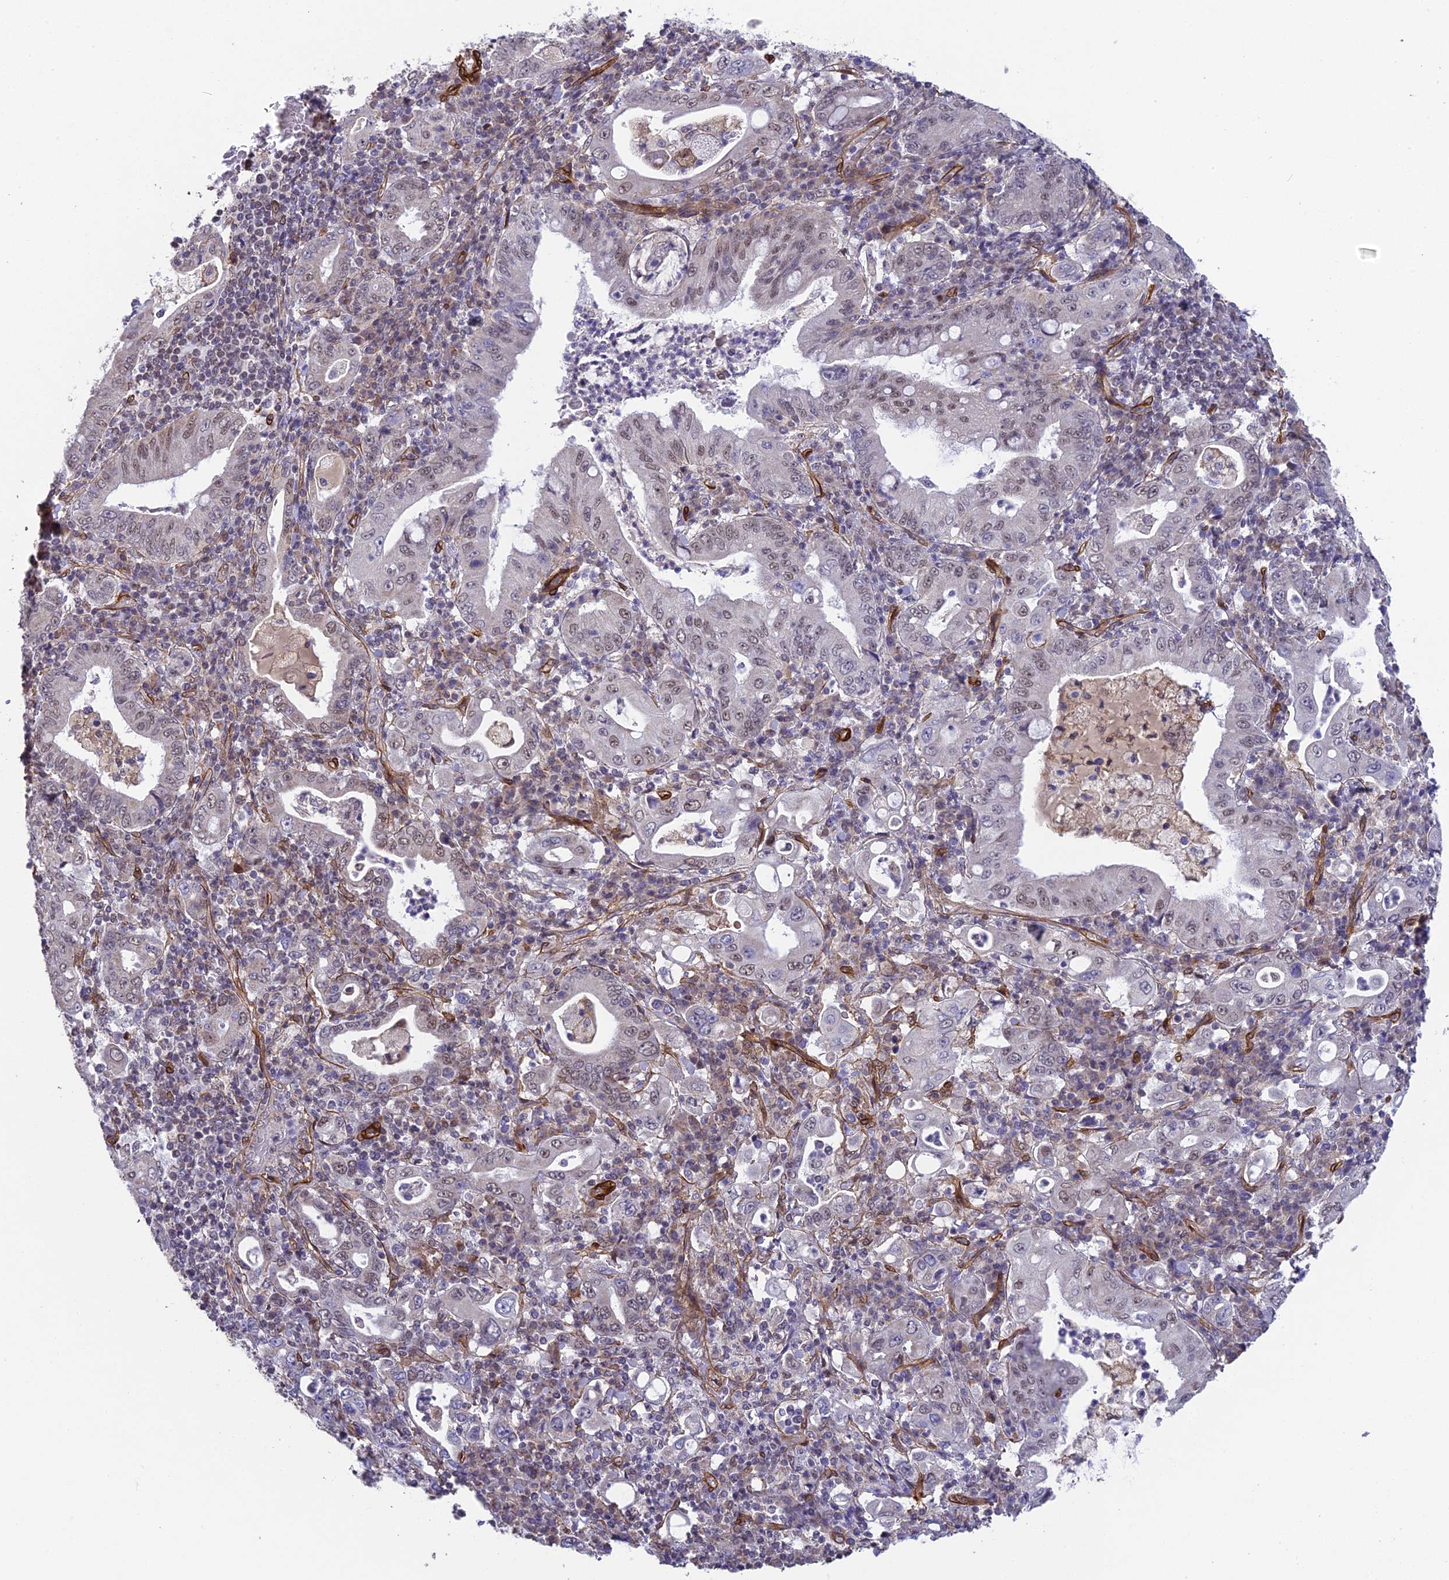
{"staining": {"intensity": "weak", "quantity": "<25%", "location": "nuclear"}, "tissue": "stomach cancer", "cell_type": "Tumor cells", "image_type": "cancer", "snomed": [{"axis": "morphology", "description": "Normal tissue, NOS"}, {"axis": "morphology", "description": "Adenocarcinoma, NOS"}, {"axis": "topography", "description": "Esophagus"}, {"axis": "topography", "description": "Stomach, upper"}, {"axis": "topography", "description": "Peripheral nerve tissue"}], "caption": "Tumor cells are negative for brown protein staining in adenocarcinoma (stomach). The staining is performed using DAB (3,3'-diaminobenzidine) brown chromogen with nuclei counter-stained in using hematoxylin.", "gene": "TNS1", "patient": {"sex": "male", "age": 62}}